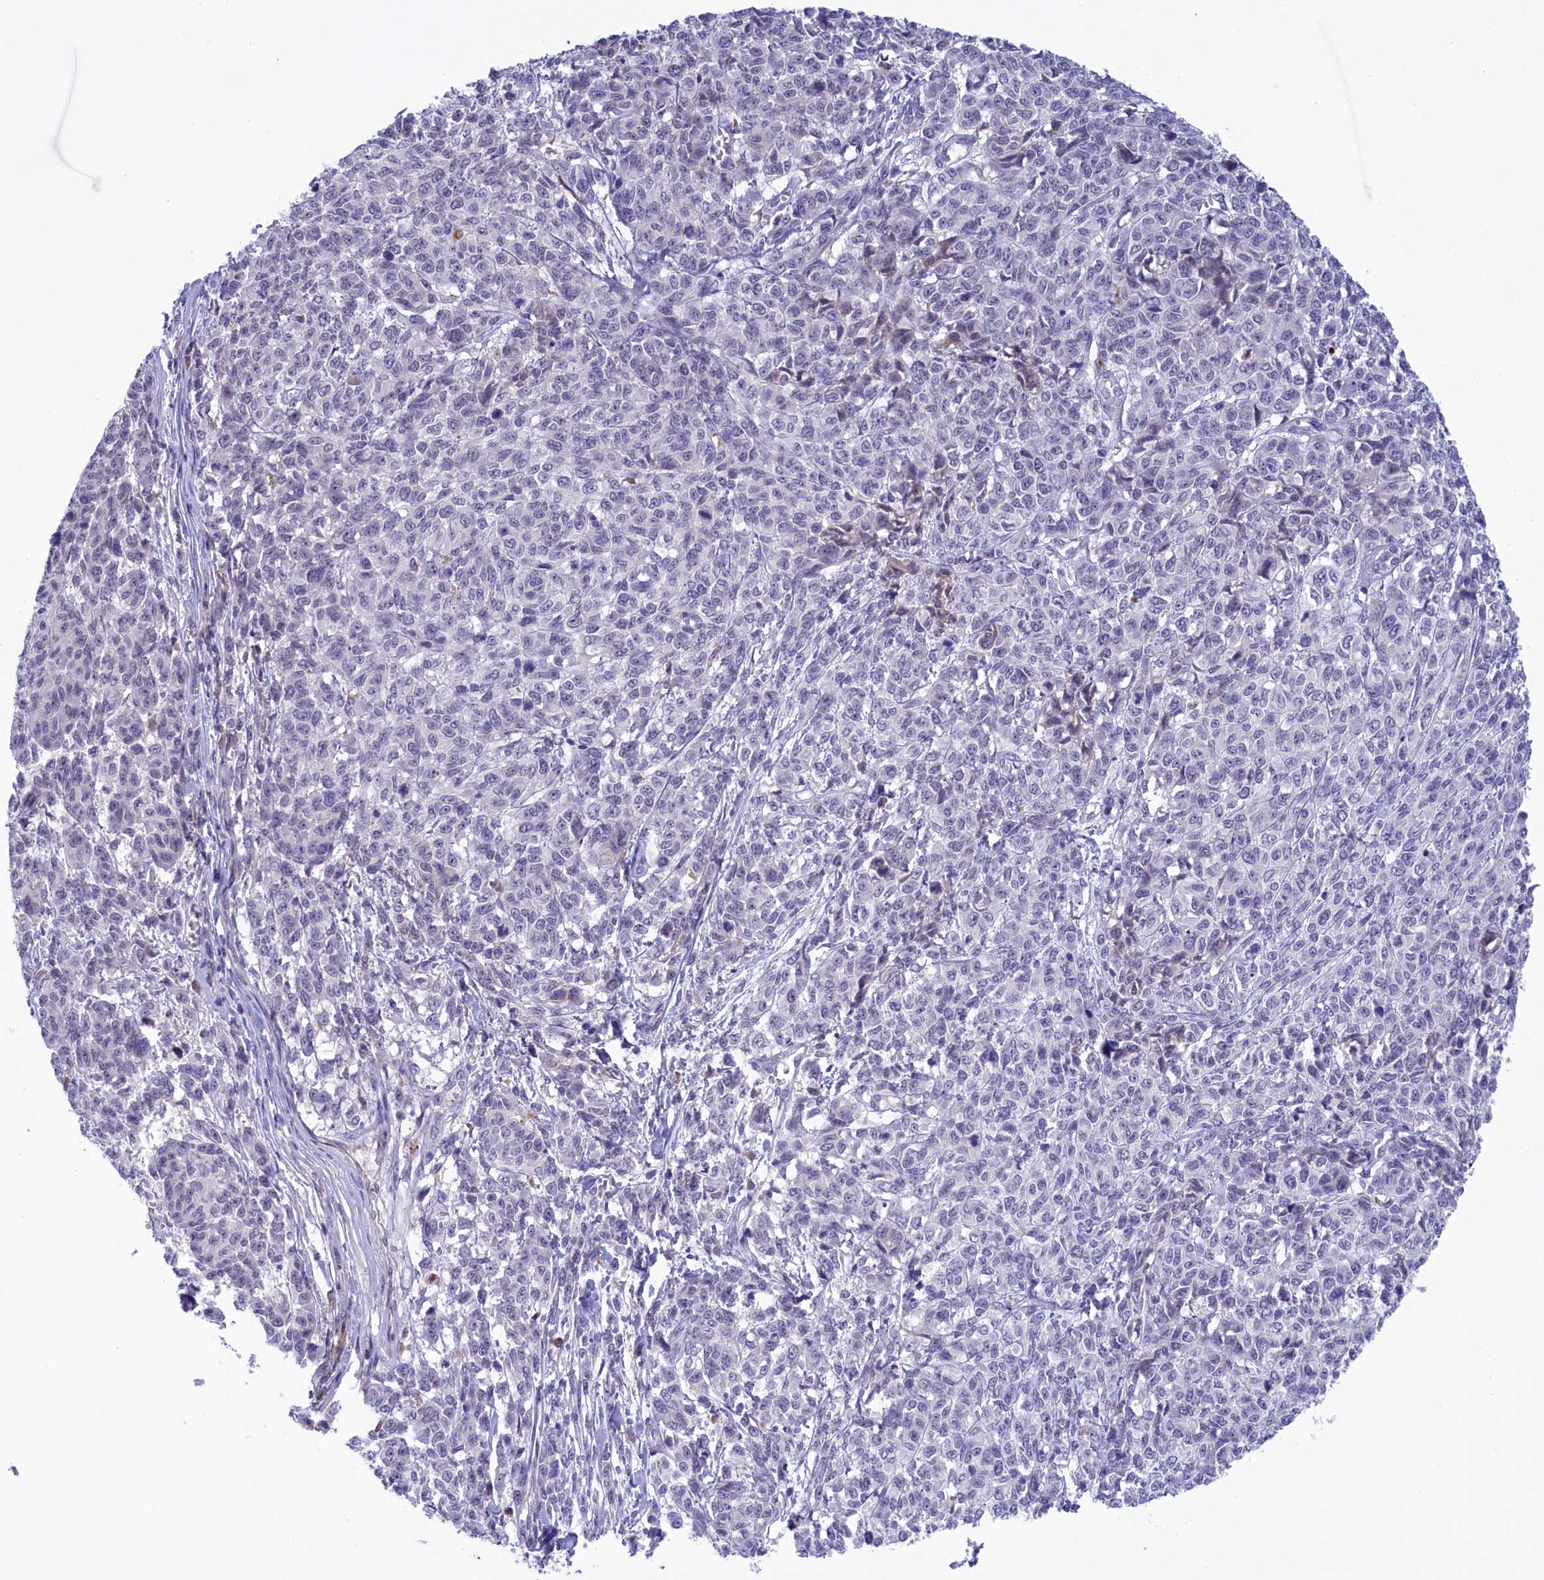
{"staining": {"intensity": "negative", "quantity": "none", "location": "none"}, "tissue": "melanoma", "cell_type": "Tumor cells", "image_type": "cancer", "snomed": [{"axis": "morphology", "description": "Malignant melanoma, NOS"}, {"axis": "topography", "description": "Skin"}], "caption": "This micrograph is of malignant melanoma stained with immunohistochemistry to label a protein in brown with the nuclei are counter-stained blue. There is no expression in tumor cells.", "gene": "STYX", "patient": {"sex": "male", "age": 49}}